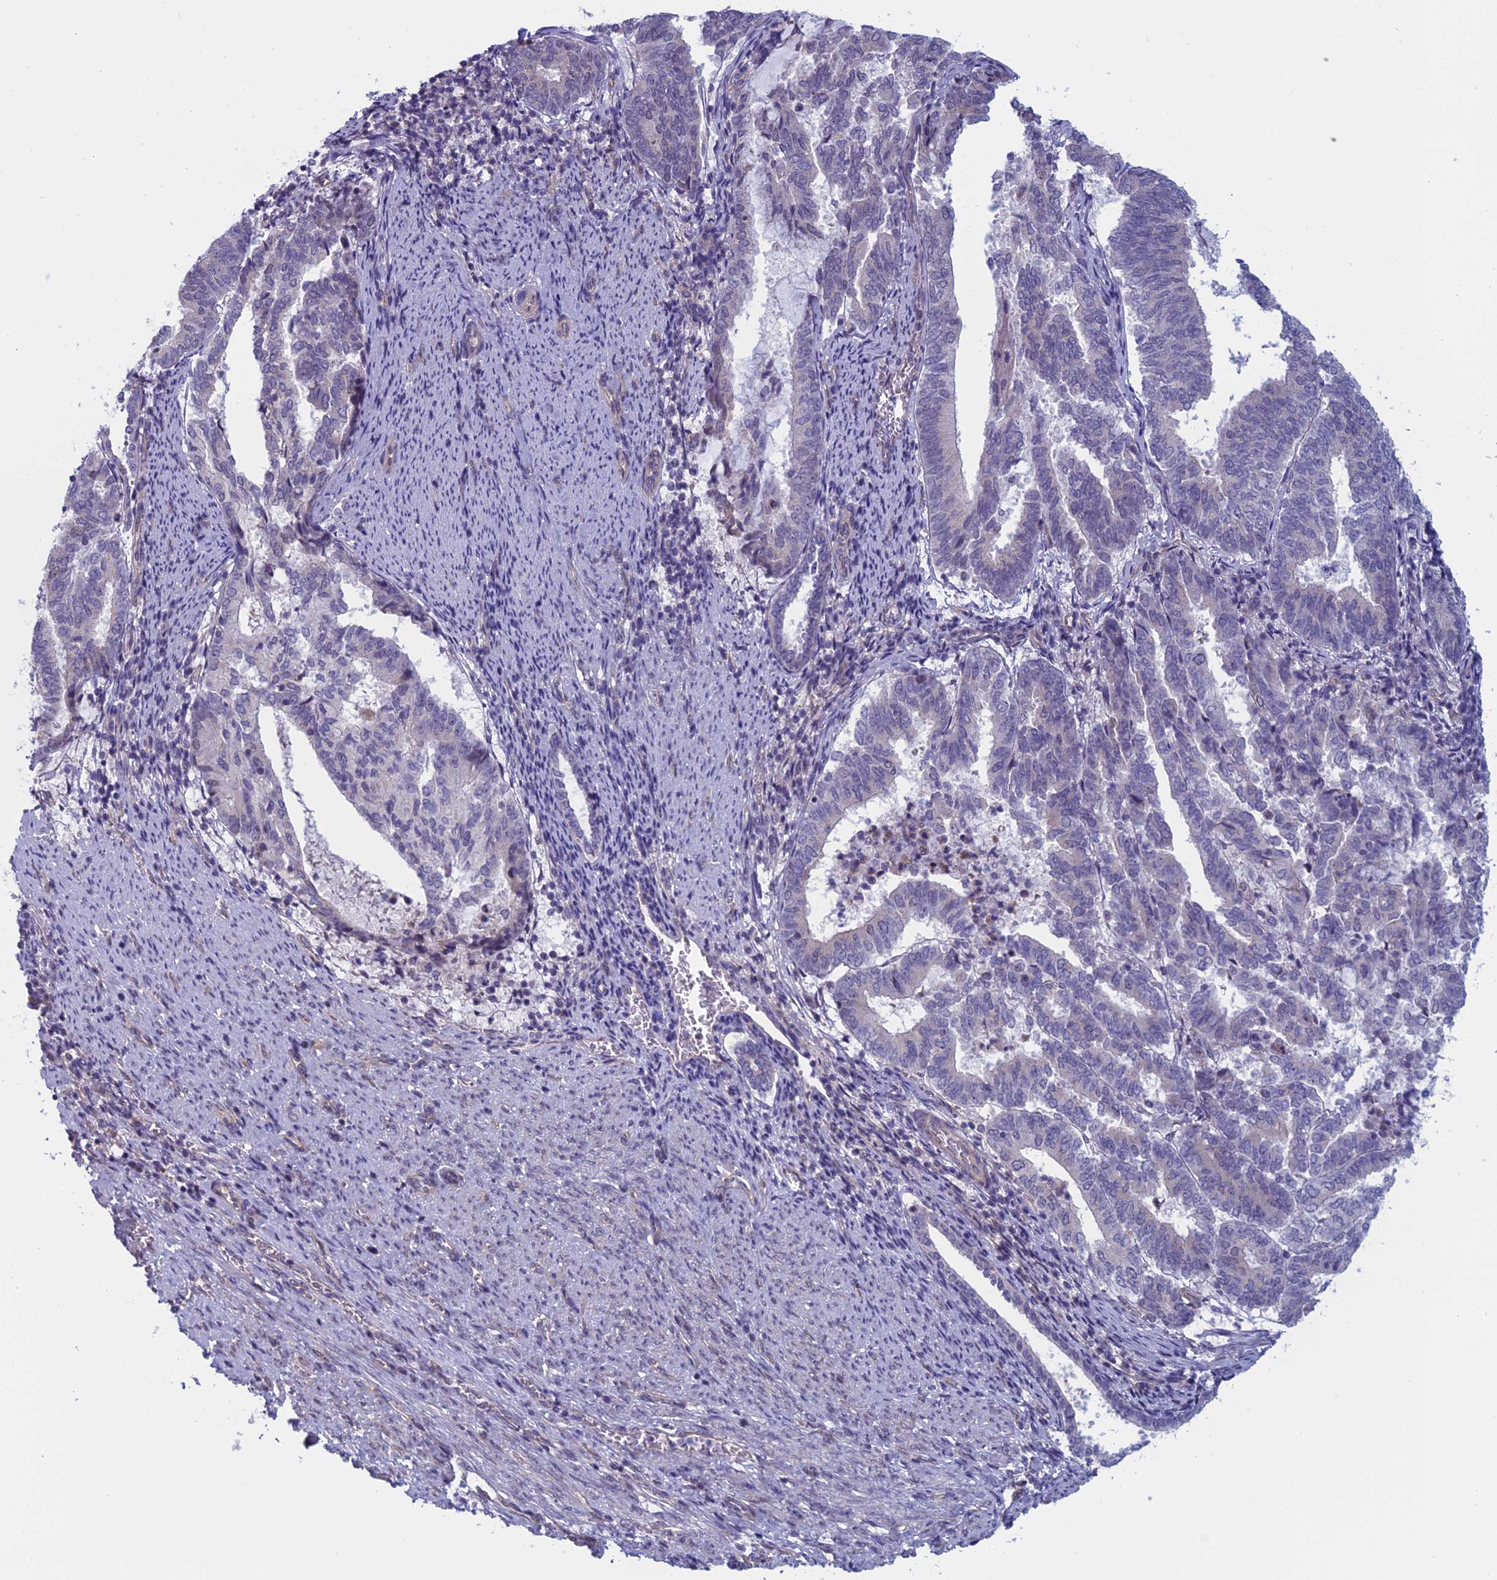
{"staining": {"intensity": "negative", "quantity": "none", "location": "none"}, "tissue": "endometrial cancer", "cell_type": "Tumor cells", "image_type": "cancer", "snomed": [{"axis": "morphology", "description": "Adenocarcinoma, NOS"}, {"axis": "topography", "description": "Endometrium"}], "caption": "Immunohistochemistry (IHC) photomicrograph of neoplastic tissue: adenocarcinoma (endometrial) stained with DAB displays no significant protein positivity in tumor cells.", "gene": "SLC1A6", "patient": {"sex": "female", "age": 80}}